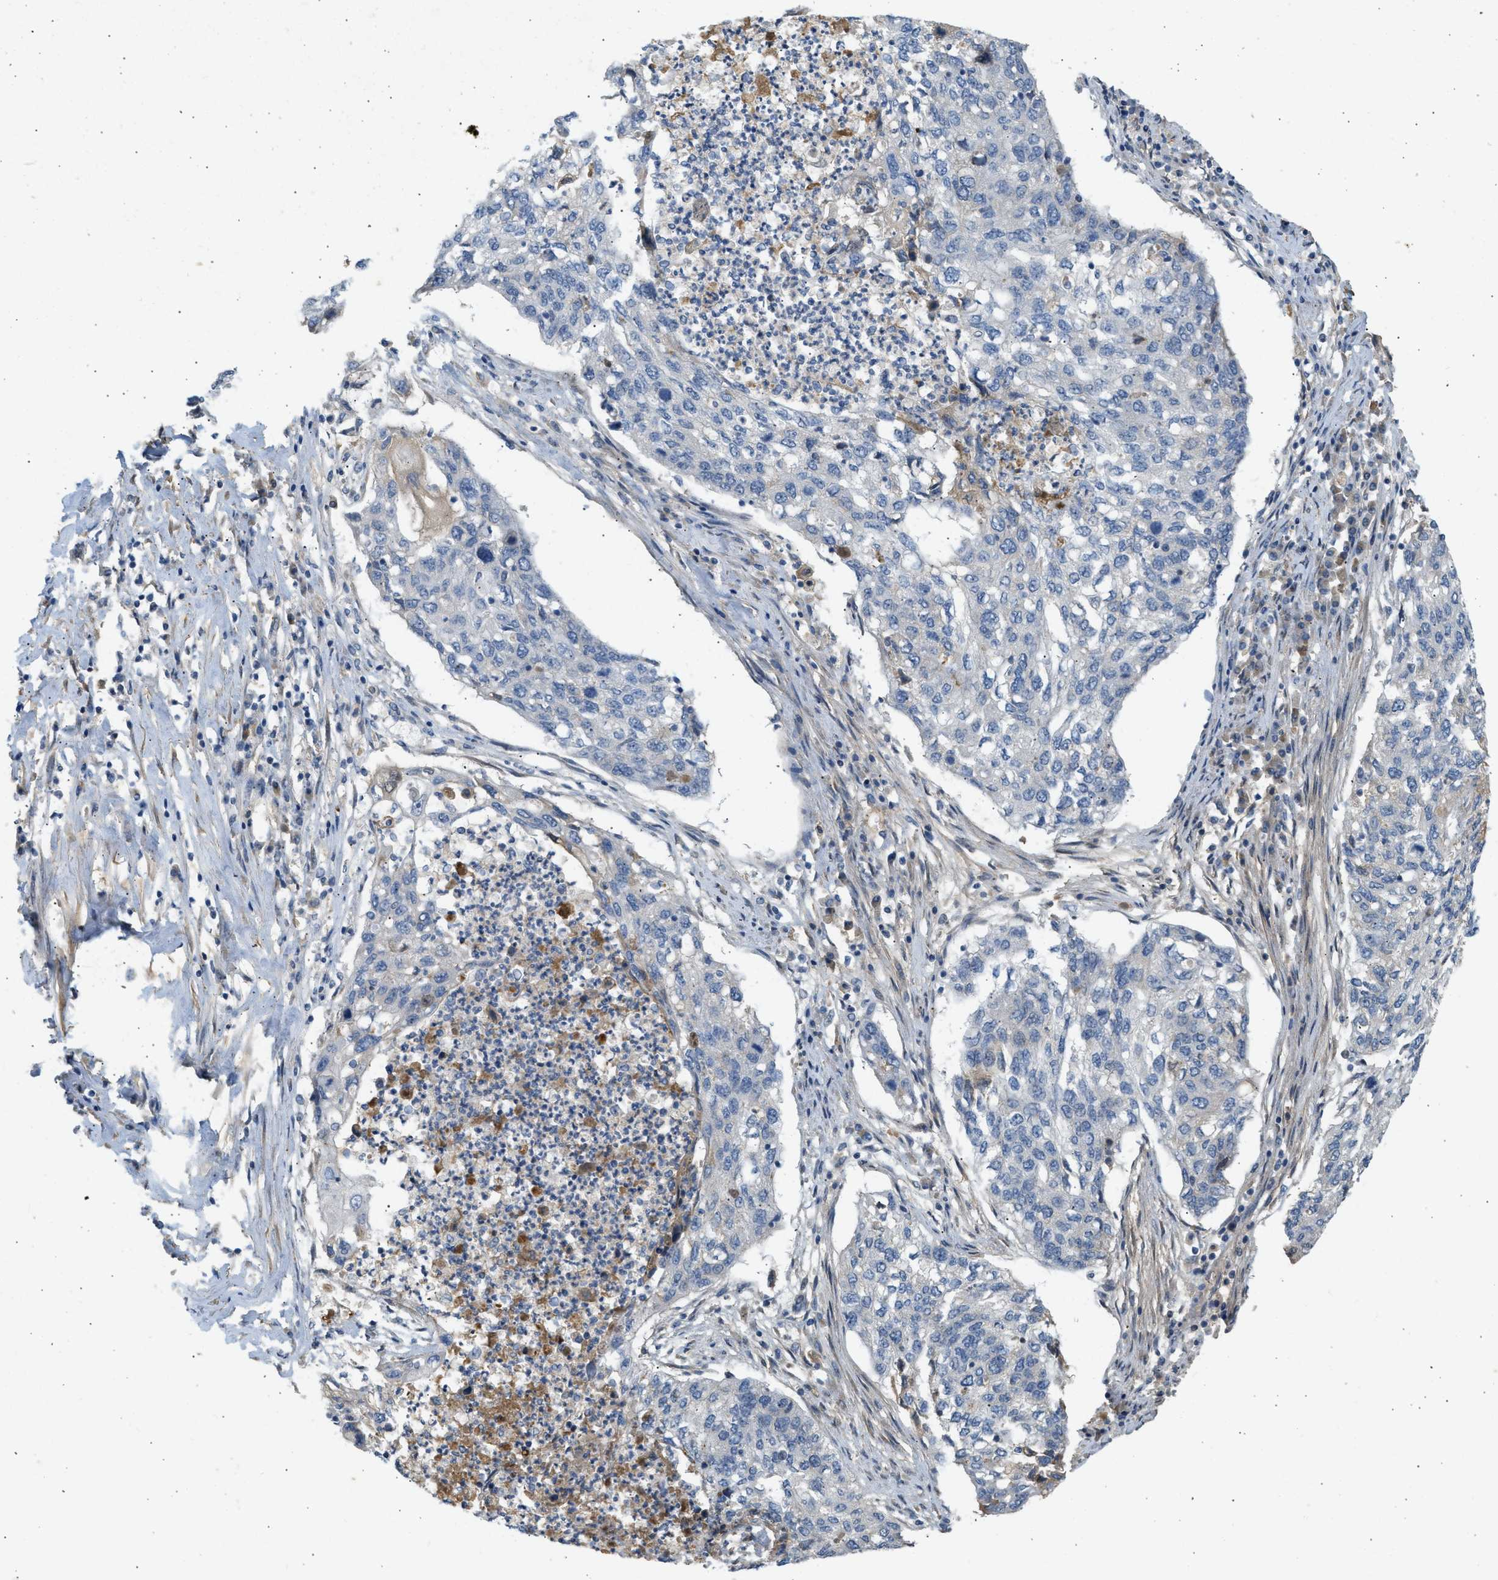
{"staining": {"intensity": "negative", "quantity": "none", "location": "none"}, "tissue": "lung cancer", "cell_type": "Tumor cells", "image_type": "cancer", "snomed": [{"axis": "morphology", "description": "Squamous cell carcinoma, NOS"}, {"axis": "topography", "description": "Lung"}], "caption": "This micrograph is of squamous cell carcinoma (lung) stained with immunohistochemistry to label a protein in brown with the nuclei are counter-stained blue. There is no positivity in tumor cells.", "gene": "F8", "patient": {"sex": "female", "age": 63}}